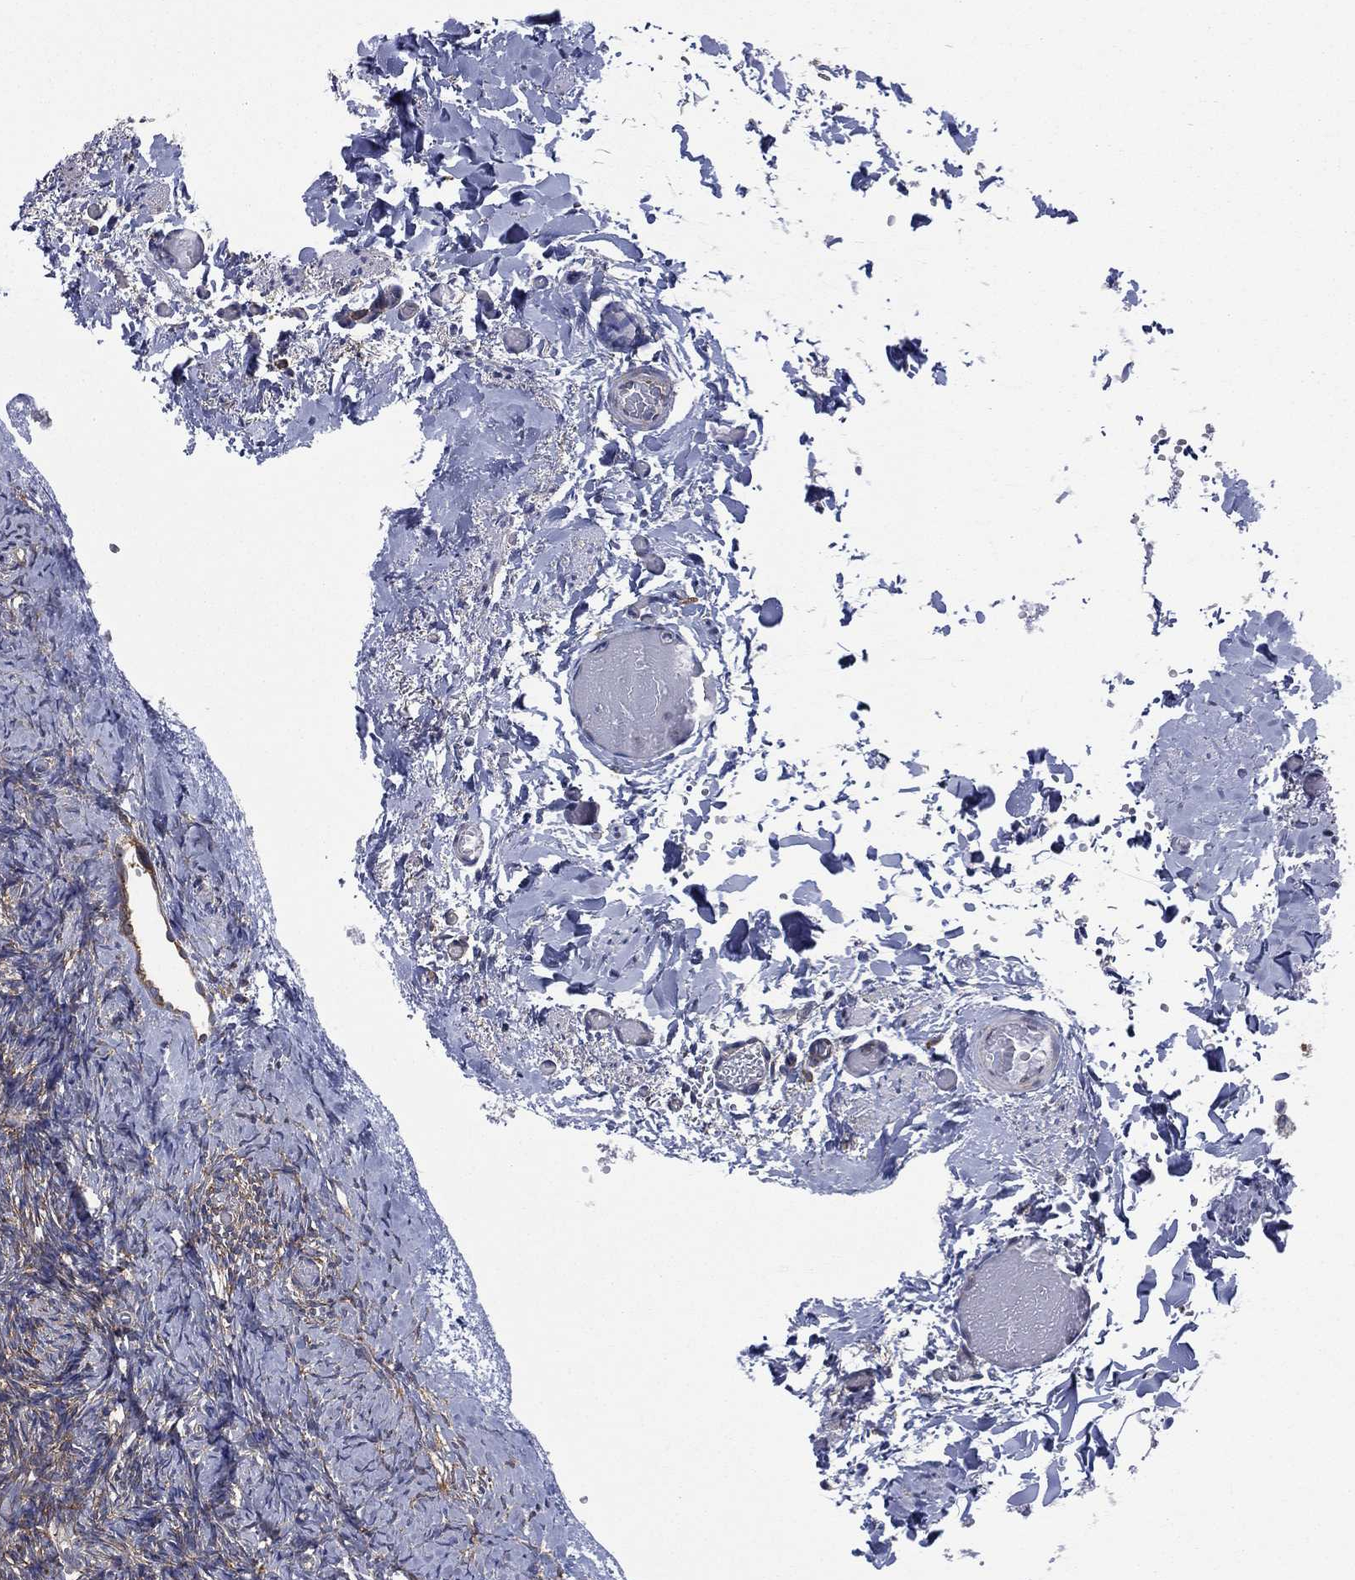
{"staining": {"intensity": "strong", "quantity": ">75%", "location": "cytoplasmic/membranous"}, "tissue": "ovary", "cell_type": "Follicle cells", "image_type": "normal", "snomed": [{"axis": "morphology", "description": "Normal tissue, NOS"}, {"axis": "topography", "description": "Ovary"}], "caption": "Strong cytoplasmic/membranous expression for a protein is identified in about >75% of follicle cells of benign ovary using IHC.", "gene": "FARSA", "patient": {"sex": "female", "age": 39}}